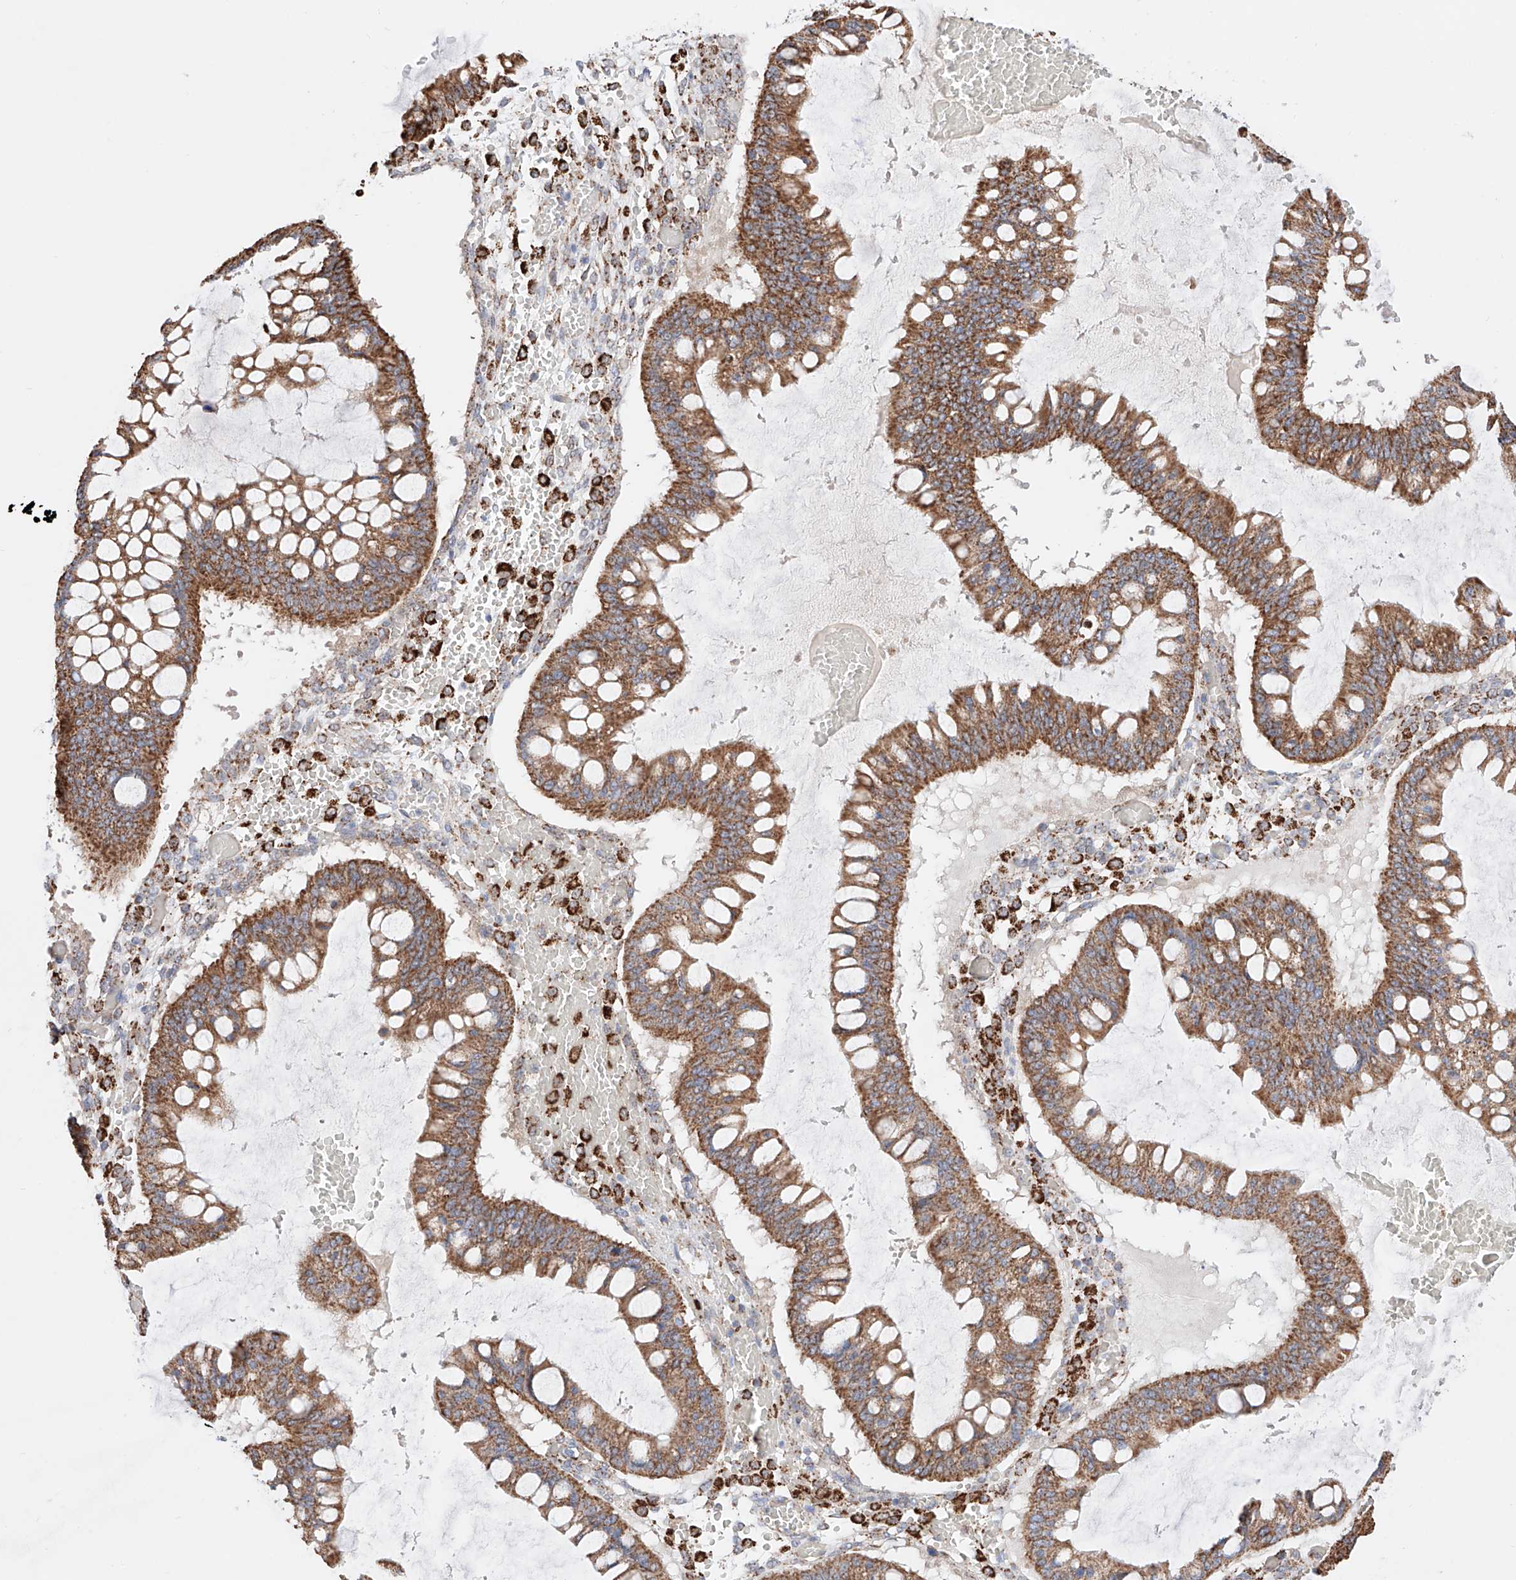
{"staining": {"intensity": "strong", "quantity": ">75%", "location": "cytoplasmic/membranous"}, "tissue": "ovarian cancer", "cell_type": "Tumor cells", "image_type": "cancer", "snomed": [{"axis": "morphology", "description": "Cystadenocarcinoma, mucinous, NOS"}, {"axis": "topography", "description": "Ovary"}], "caption": "Mucinous cystadenocarcinoma (ovarian) stained with a protein marker exhibits strong staining in tumor cells.", "gene": "KTI12", "patient": {"sex": "female", "age": 73}}